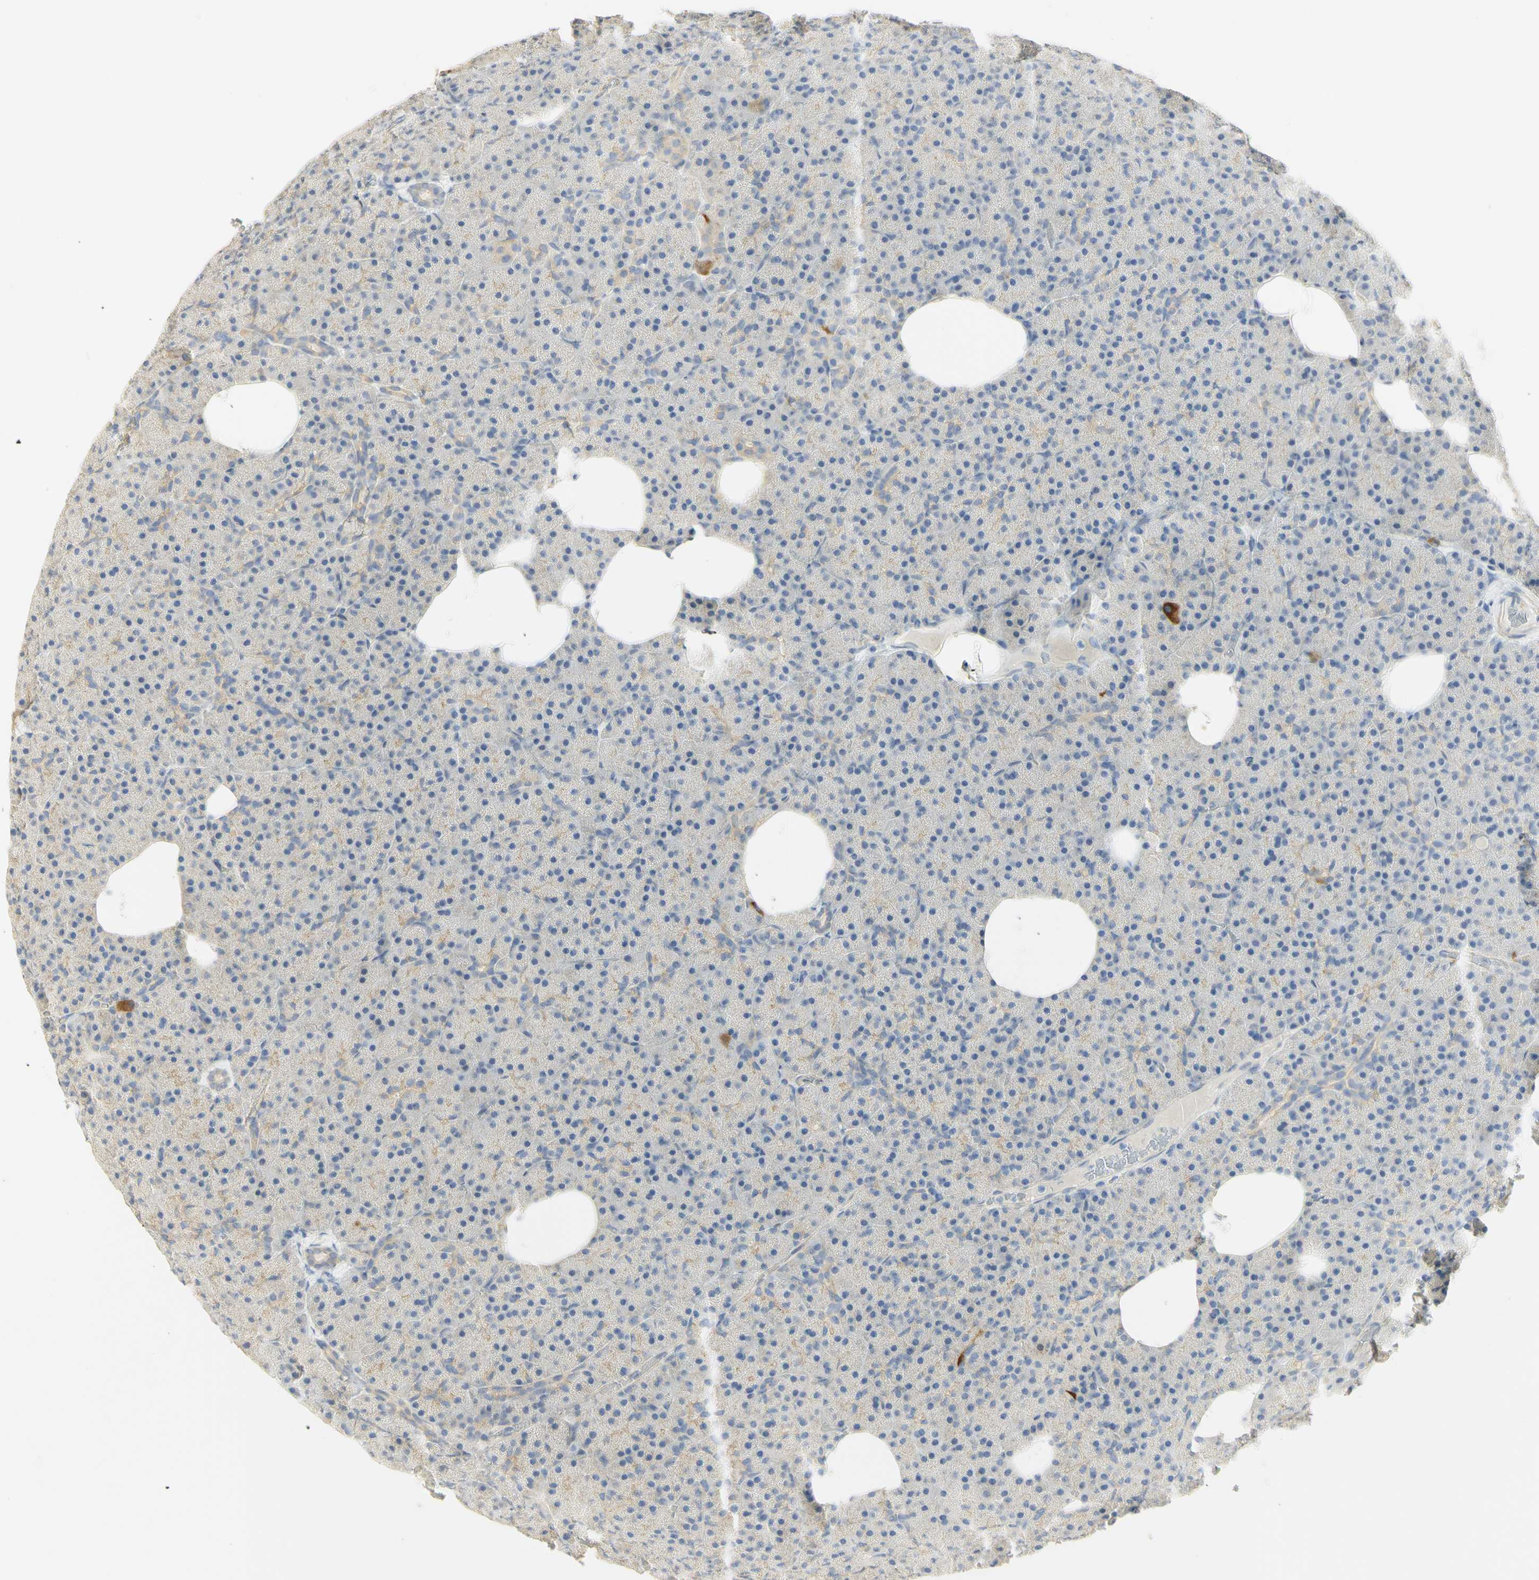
{"staining": {"intensity": "moderate", "quantity": "<25%", "location": "cytoplasmic/membranous"}, "tissue": "pancreas", "cell_type": "Exocrine glandular cells", "image_type": "normal", "snomed": [{"axis": "morphology", "description": "Normal tissue, NOS"}, {"axis": "topography", "description": "Pancreas"}], "caption": "Unremarkable pancreas shows moderate cytoplasmic/membranous positivity in about <25% of exocrine glandular cells.", "gene": "KIF11", "patient": {"sex": "female", "age": 35}}